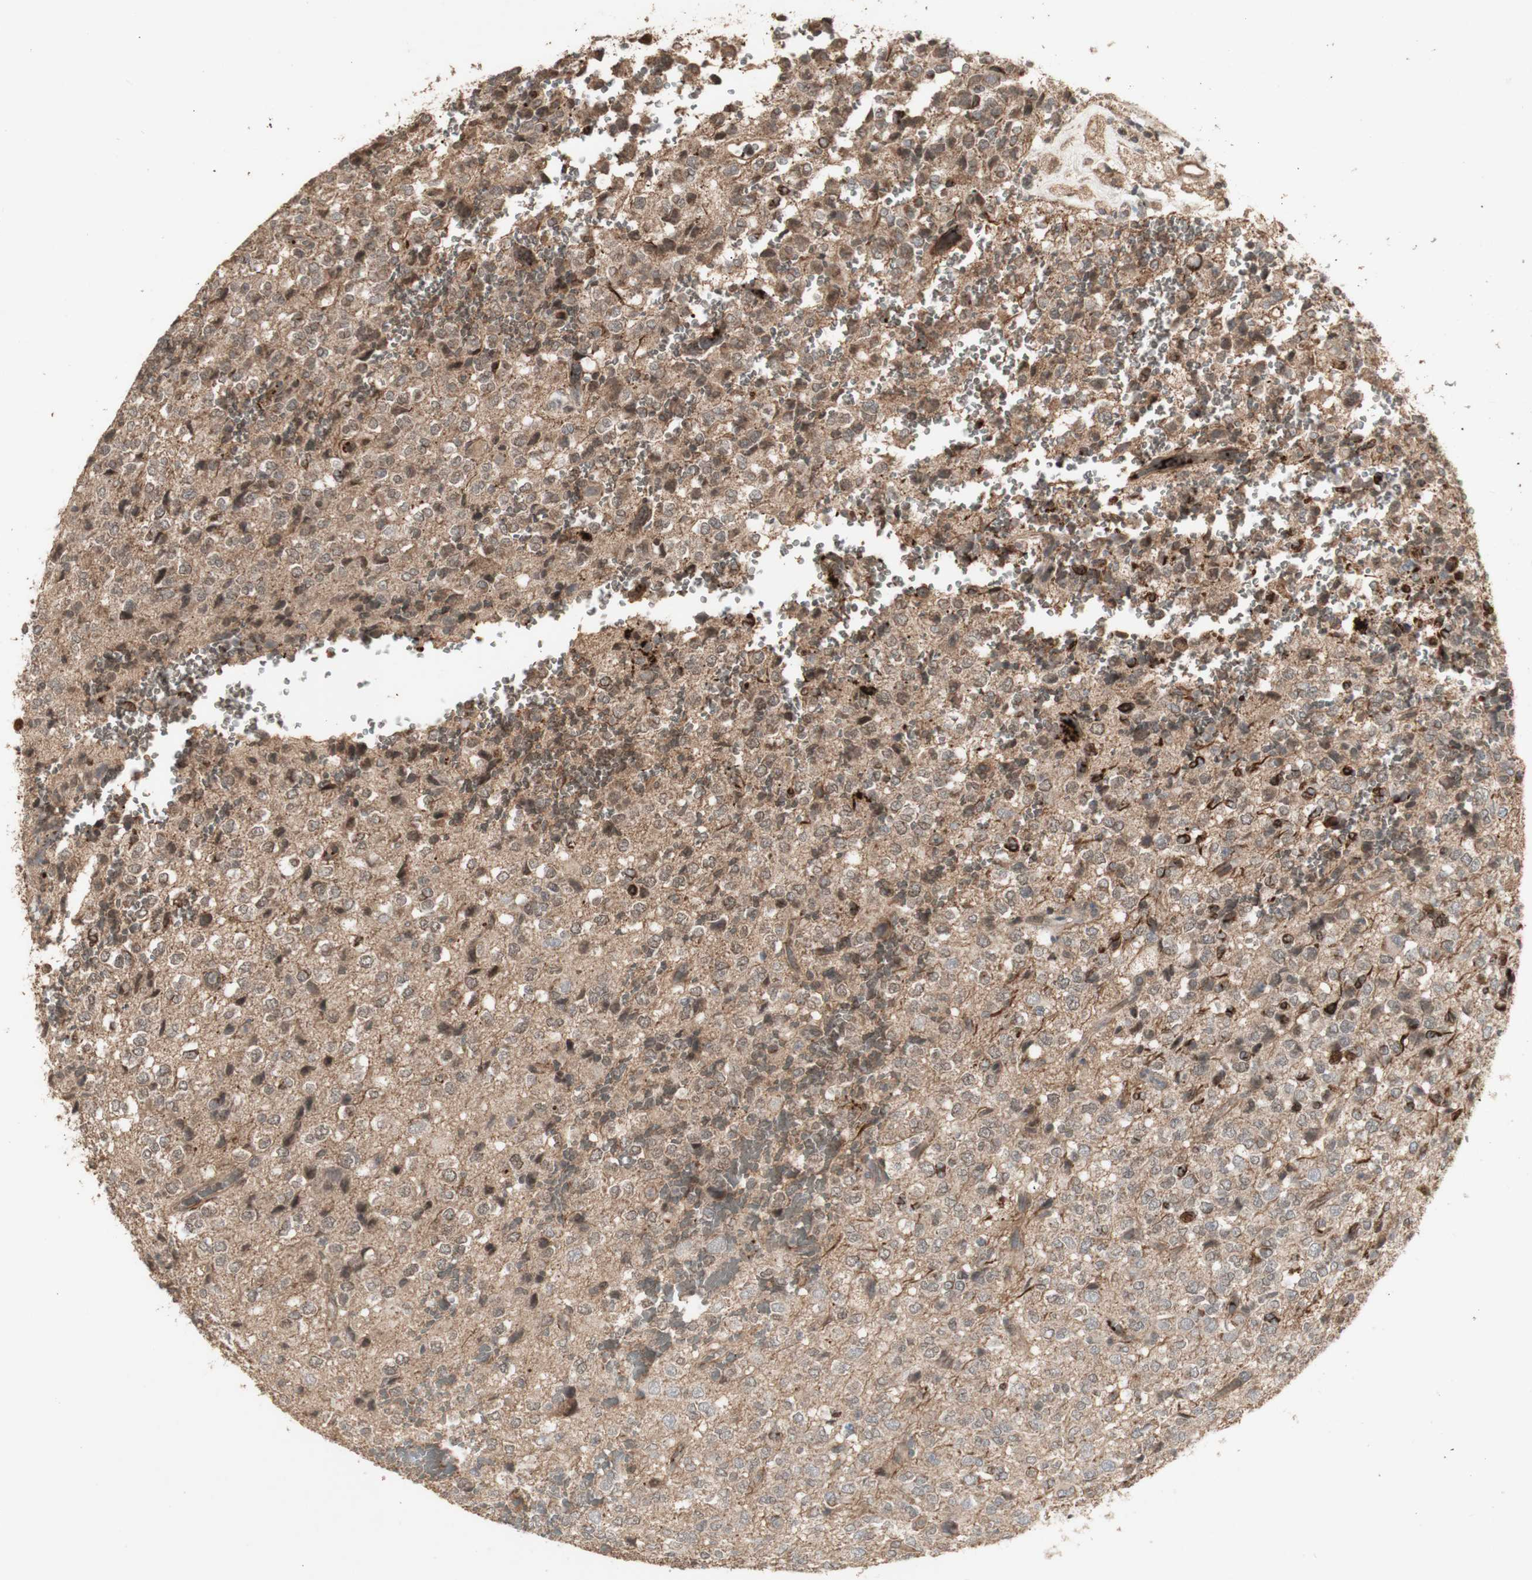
{"staining": {"intensity": "moderate", "quantity": "25%-75%", "location": "cytoplasmic/membranous,nuclear"}, "tissue": "glioma", "cell_type": "Tumor cells", "image_type": "cancer", "snomed": [{"axis": "morphology", "description": "Glioma, malignant, High grade"}, {"axis": "topography", "description": "pancreas cauda"}], "caption": "Approximately 25%-75% of tumor cells in human glioma reveal moderate cytoplasmic/membranous and nuclear protein staining as visualized by brown immunohistochemical staining.", "gene": "ALOX12", "patient": {"sex": "male", "age": 60}}